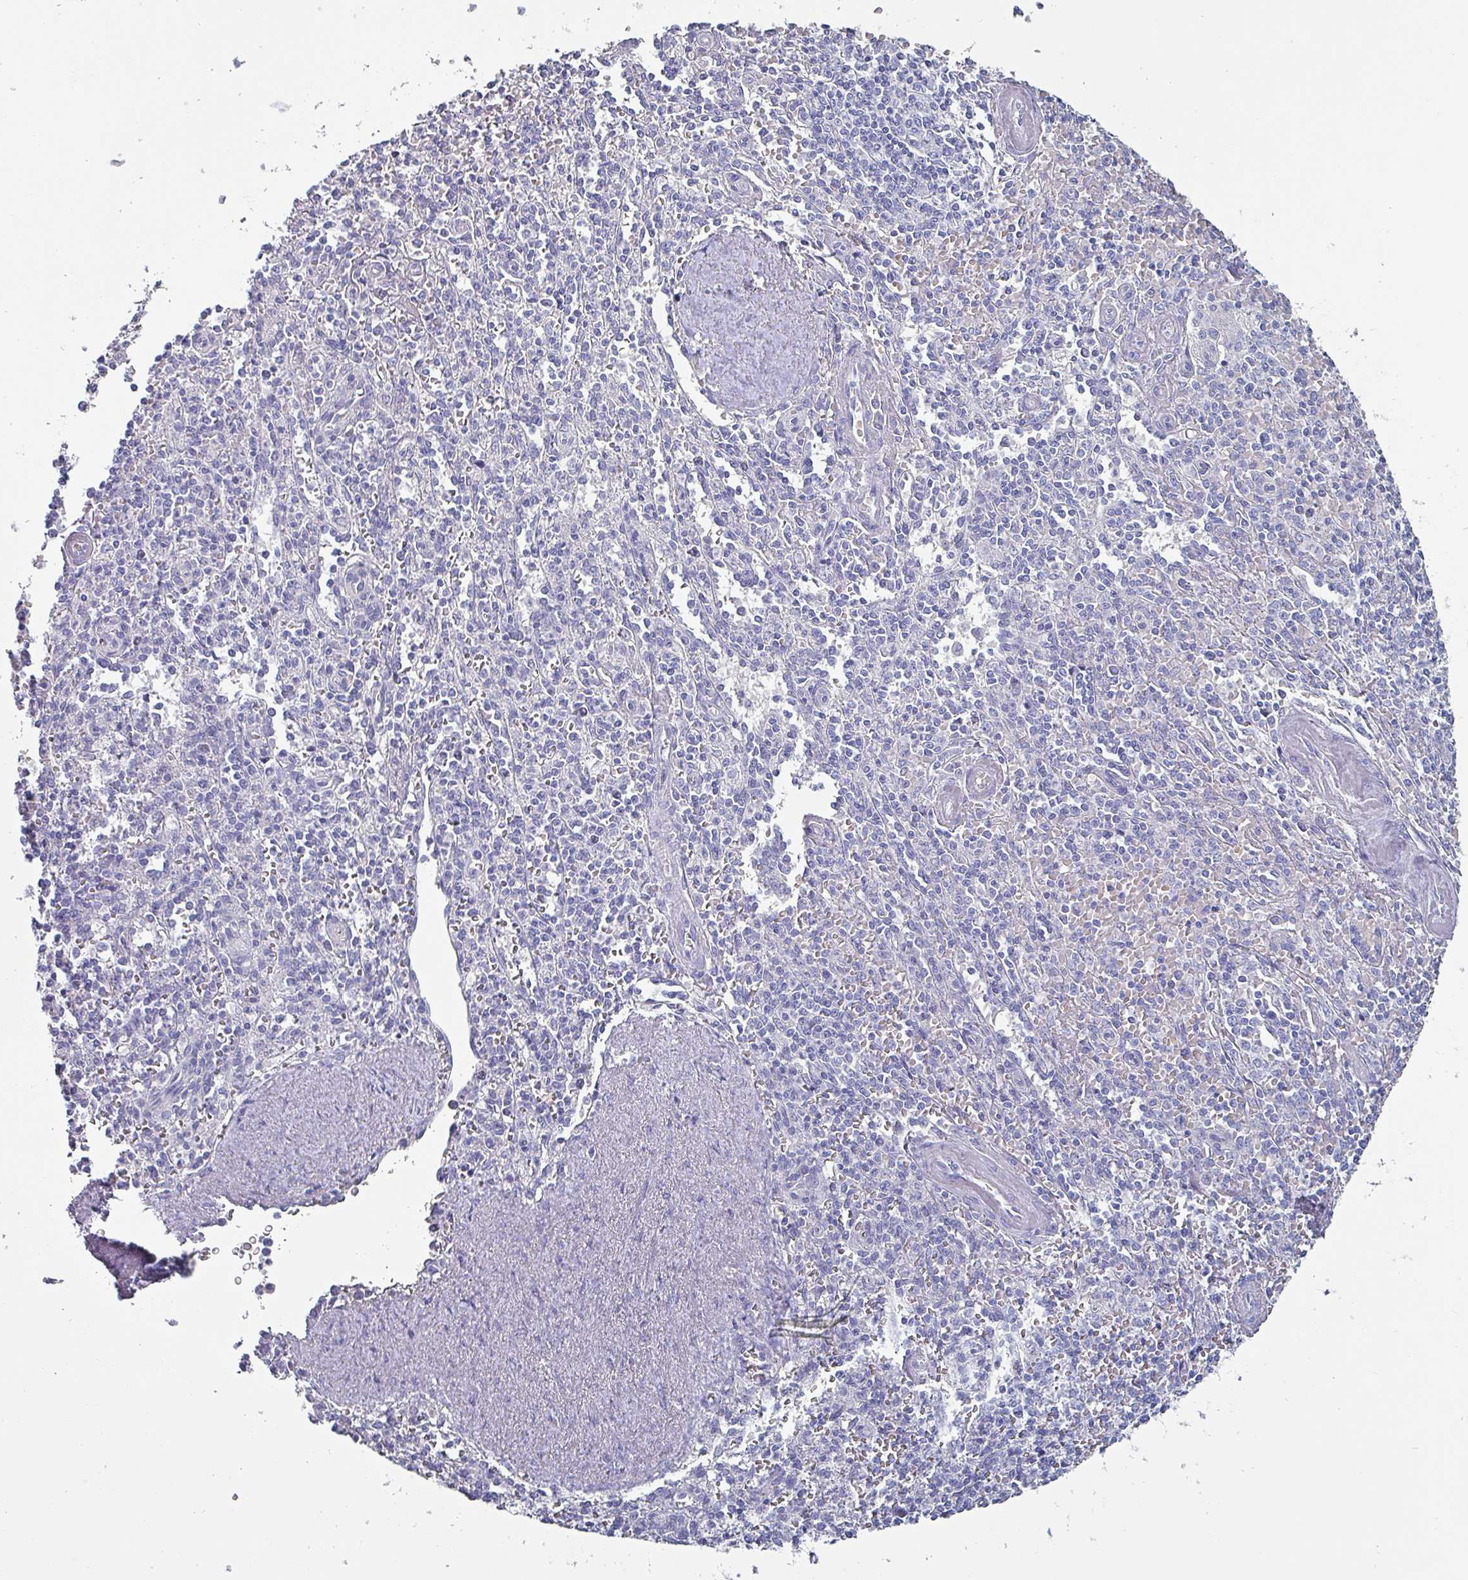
{"staining": {"intensity": "negative", "quantity": "none", "location": "none"}, "tissue": "spleen", "cell_type": "Cells in red pulp", "image_type": "normal", "snomed": [{"axis": "morphology", "description": "Normal tissue, NOS"}, {"axis": "topography", "description": "Spleen"}], "caption": "Immunohistochemistry (IHC) of normal spleen demonstrates no expression in cells in red pulp.", "gene": "INS", "patient": {"sex": "female", "age": 70}}